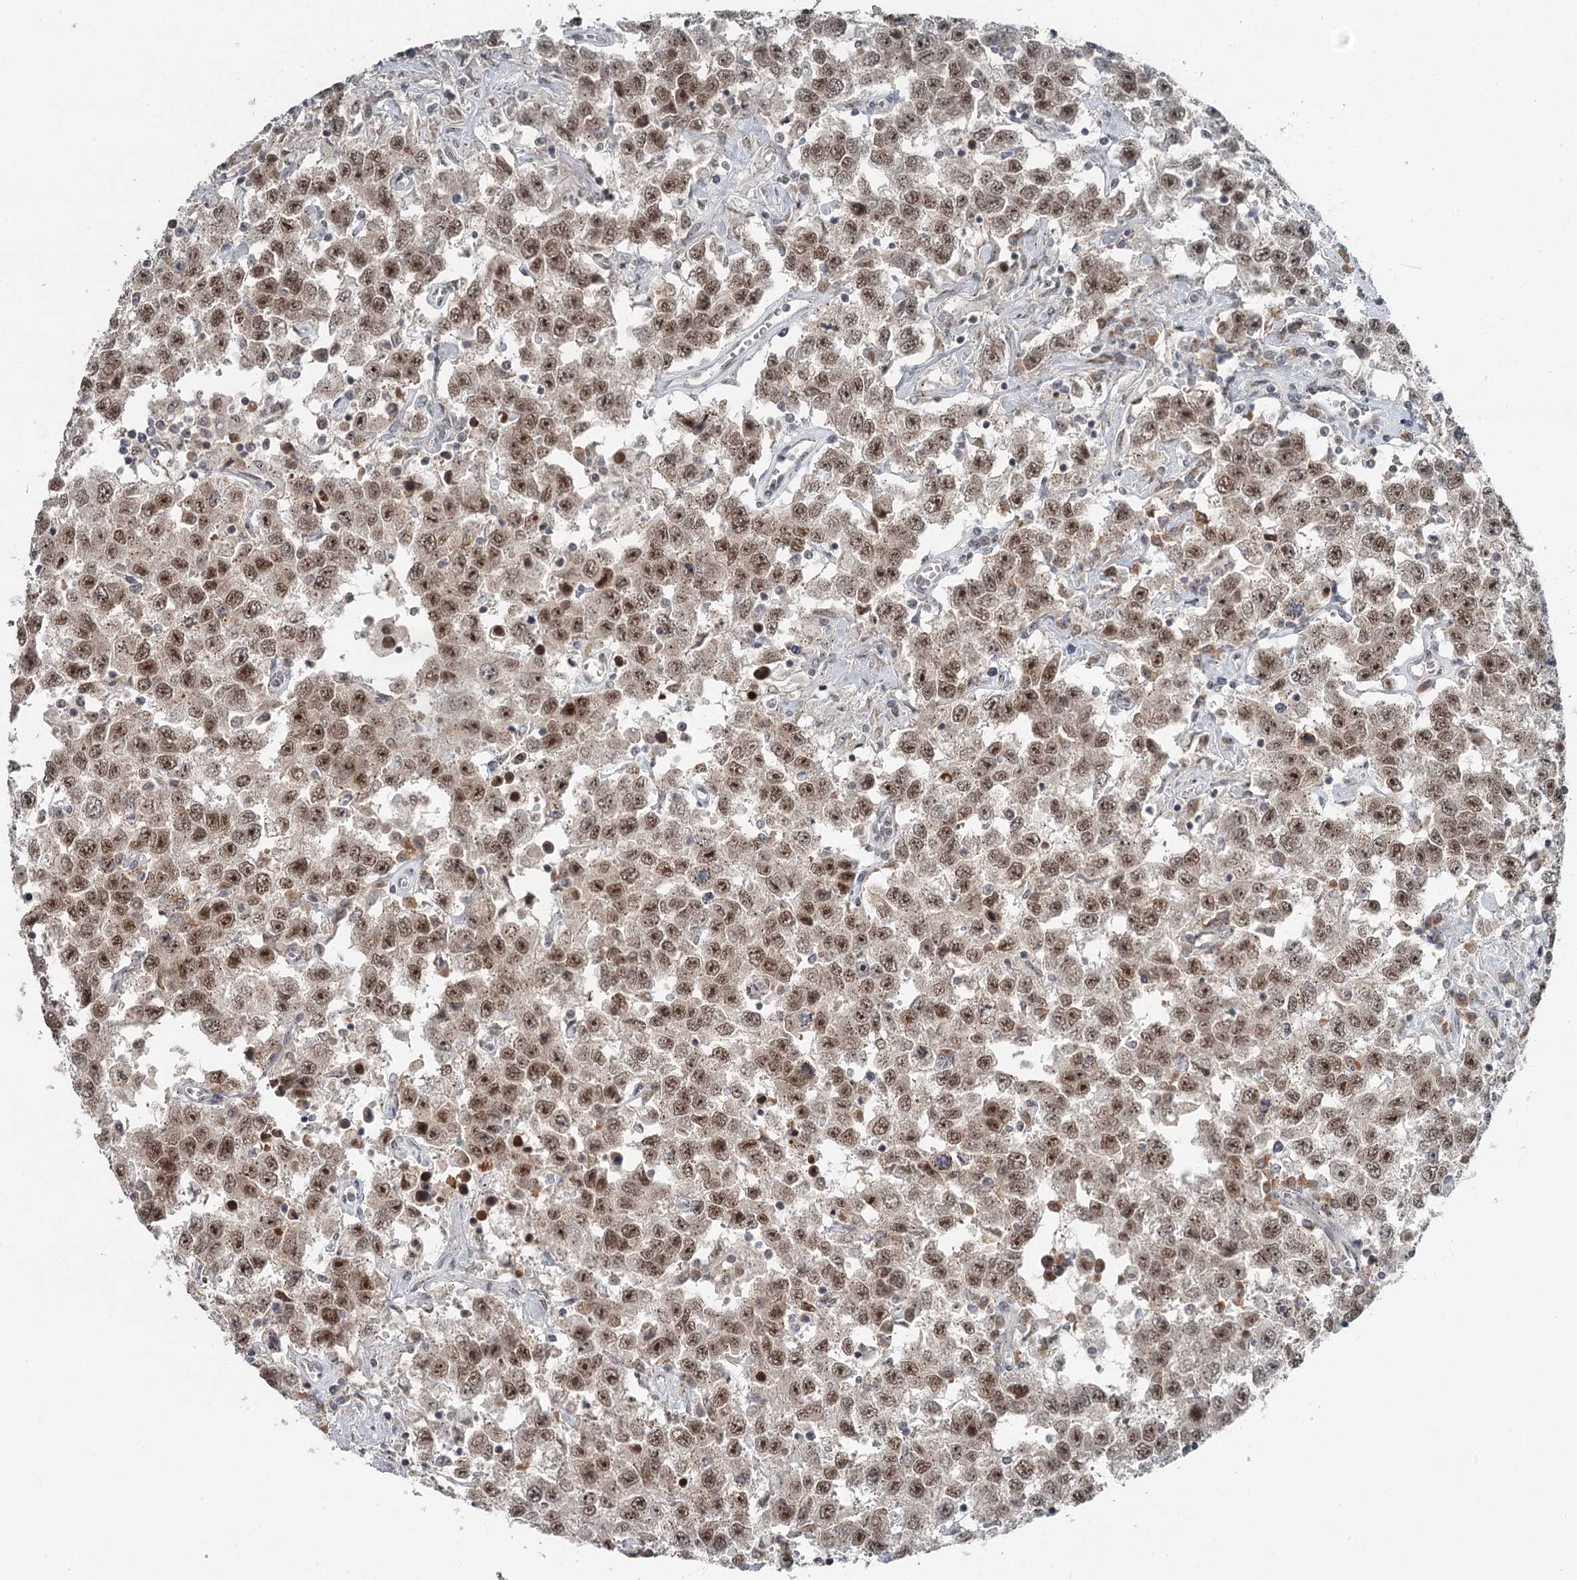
{"staining": {"intensity": "moderate", "quantity": ">75%", "location": "nuclear"}, "tissue": "testis cancer", "cell_type": "Tumor cells", "image_type": "cancer", "snomed": [{"axis": "morphology", "description": "Seminoma, NOS"}, {"axis": "topography", "description": "Testis"}], "caption": "Immunohistochemistry of testis cancer (seminoma) displays medium levels of moderate nuclear expression in approximately >75% of tumor cells.", "gene": "EXOSC1", "patient": {"sex": "male", "age": 41}}